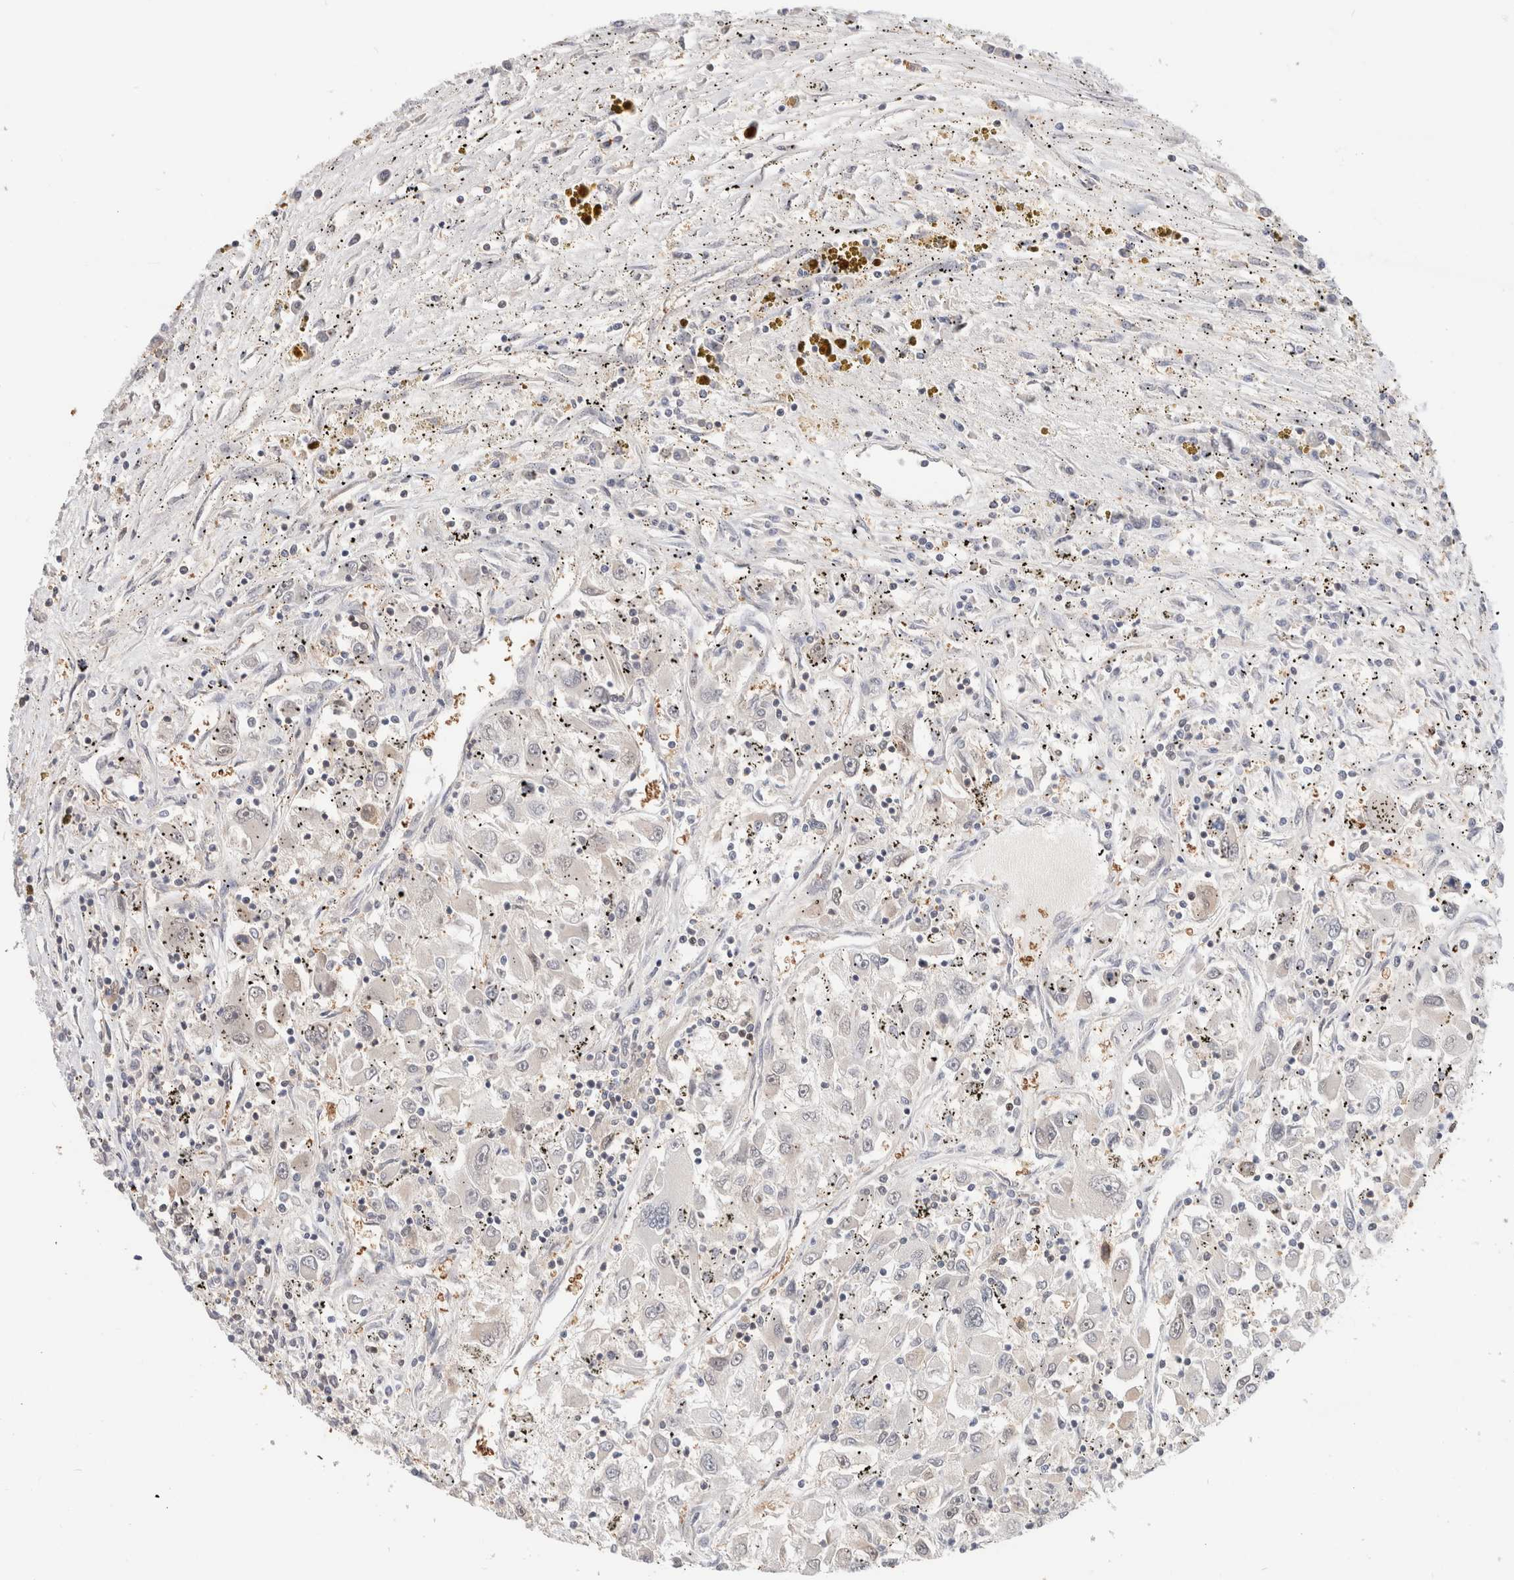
{"staining": {"intensity": "moderate", "quantity": "25%-75%", "location": "cytoplasmic/membranous,nuclear"}, "tissue": "renal cancer", "cell_type": "Tumor cells", "image_type": "cancer", "snomed": [{"axis": "morphology", "description": "Adenocarcinoma, NOS"}, {"axis": "topography", "description": "Kidney"}], "caption": "Tumor cells reveal medium levels of moderate cytoplasmic/membranous and nuclear expression in about 25%-75% of cells in human renal cancer.", "gene": "C17orf97", "patient": {"sex": "female", "age": 52}}